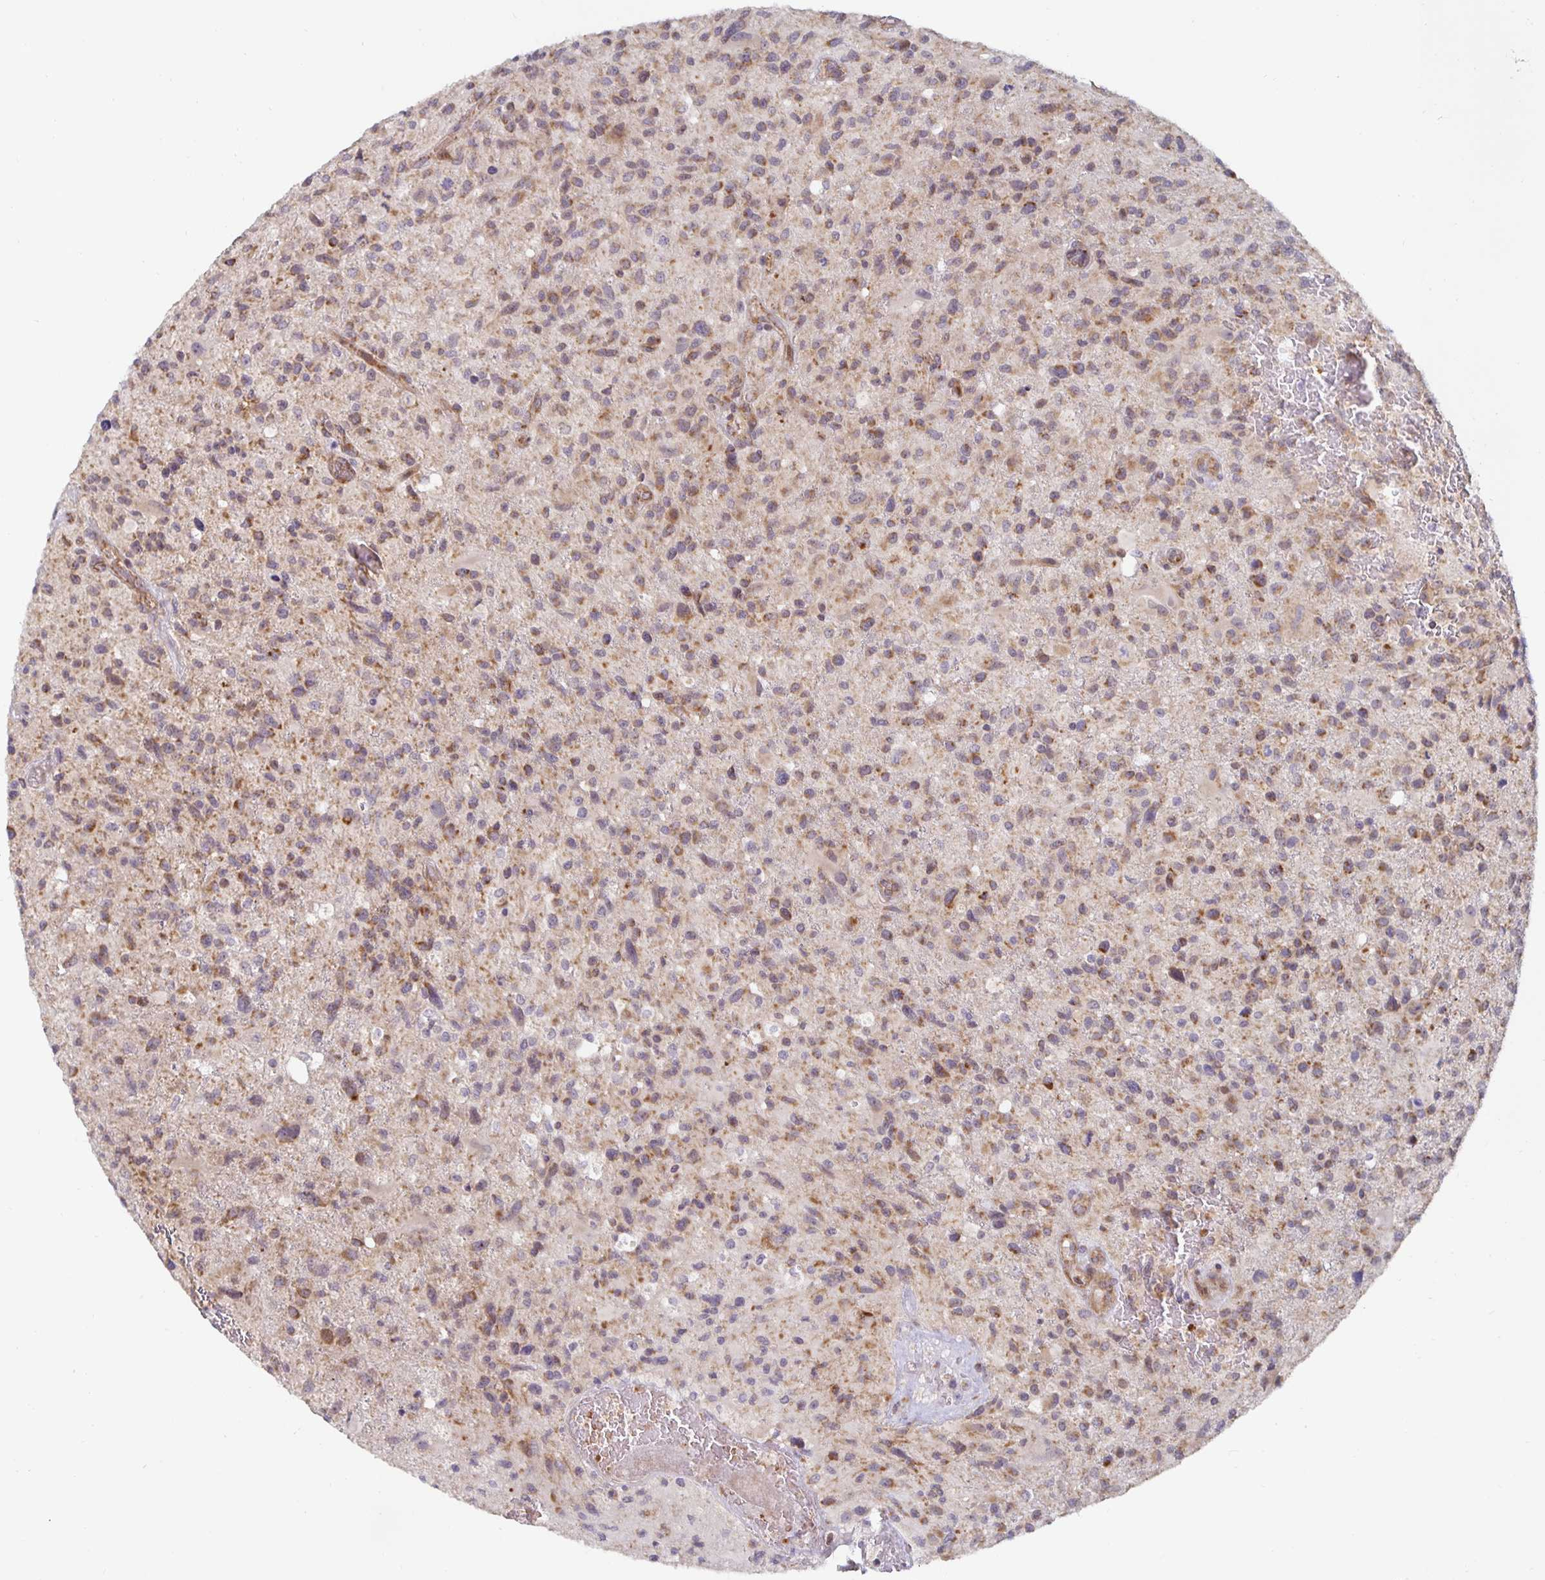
{"staining": {"intensity": "moderate", "quantity": "25%-75%", "location": "cytoplasmic/membranous"}, "tissue": "glioma", "cell_type": "Tumor cells", "image_type": "cancer", "snomed": [{"axis": "morphology", "description": "Glioma, malignant, High grade"}, {"axis": "topography", "description": "Brain"}], "caption": "Immunohistochemical staining of malignant glioma (high-grade) shows moderate cytoplasmic/membranous protein expression in about 25%-75% of tumor cells. Nuclei are stained in blue.", "gene": "MRPL28", "patient": {"sex": "male", "age": 63}}